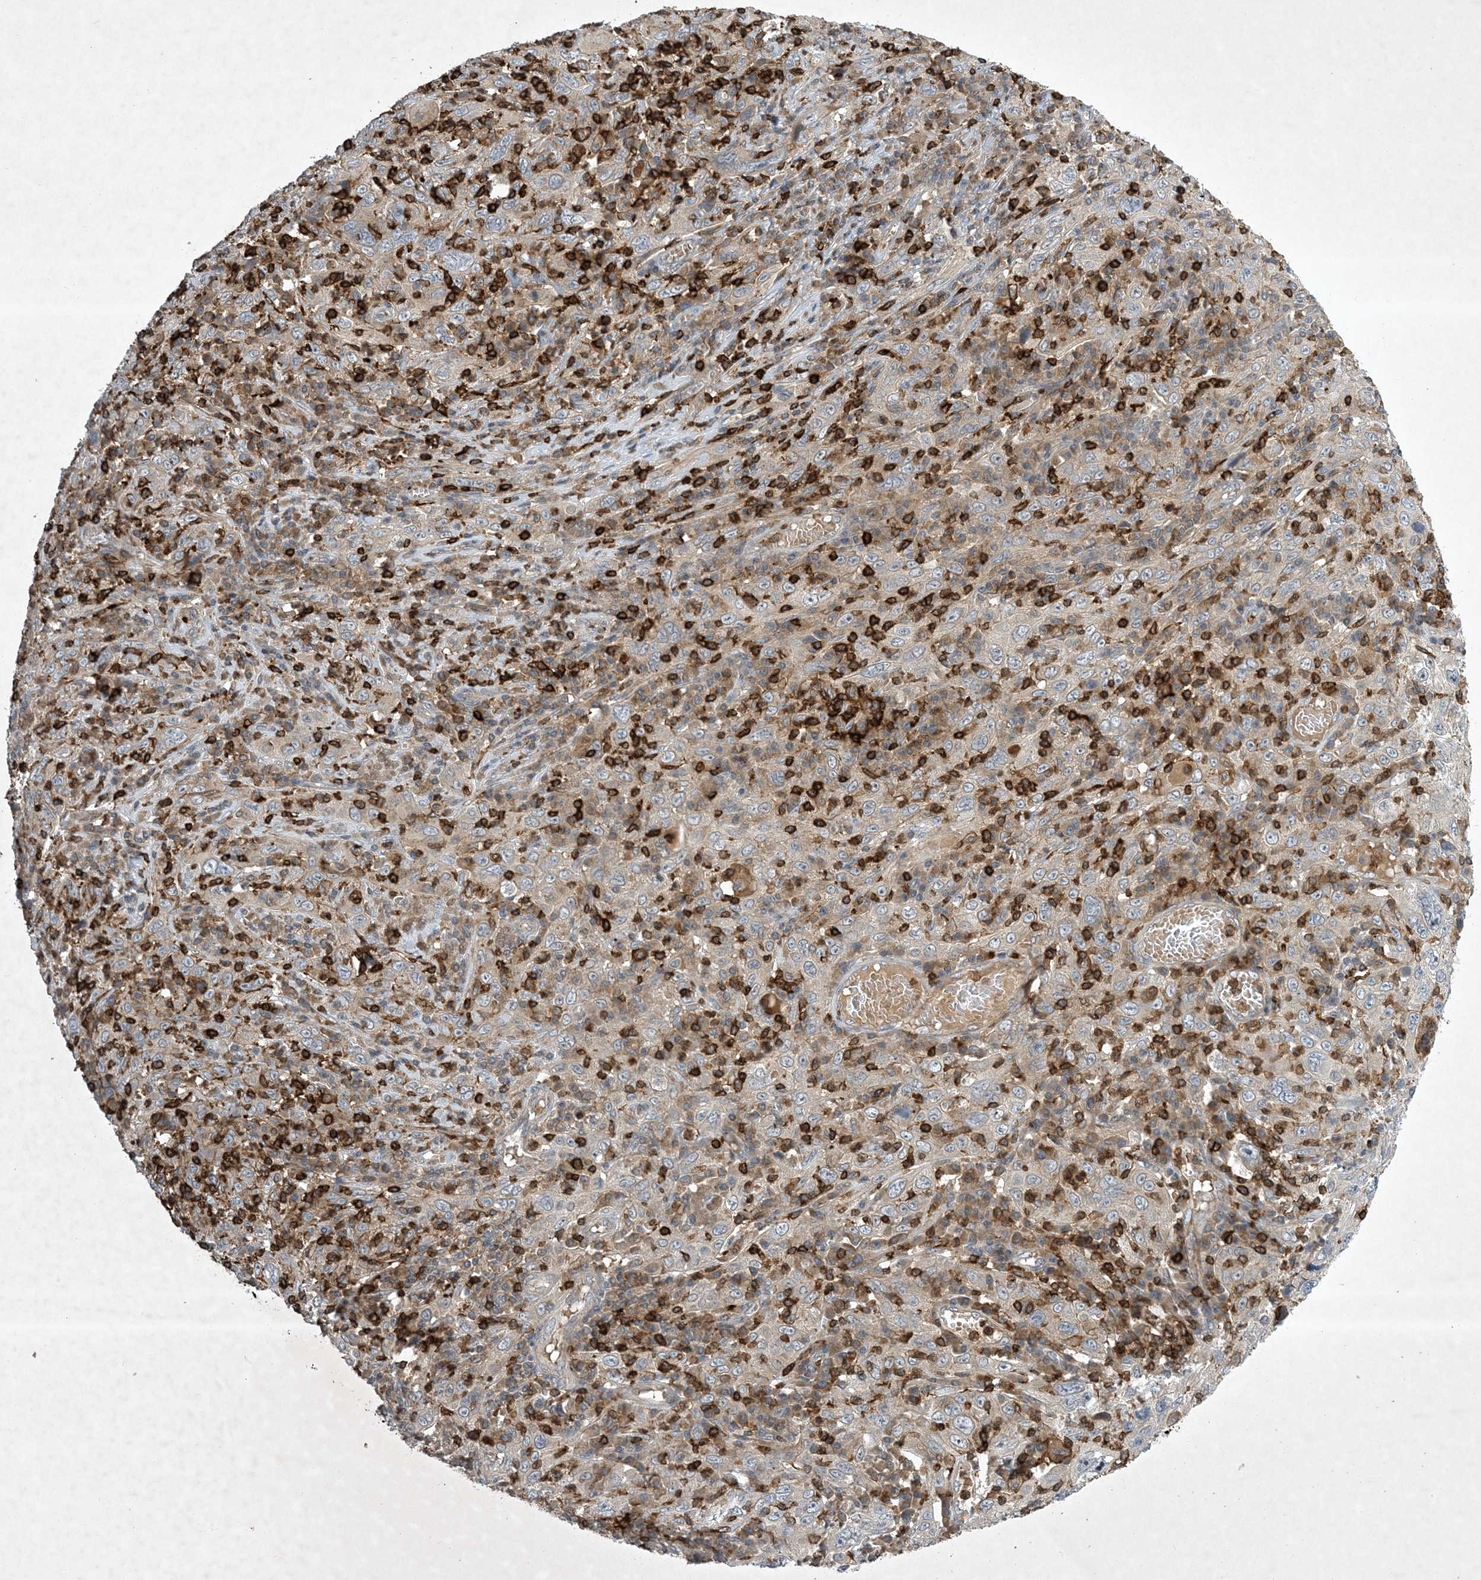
{"staining": {"intensity": "weak", "quantity": "<25%", "location": "cytoplasmic/membranous"}, "tissue": "cervical cancer", "cell_type": "Tumor cells", "image_type": "cancer", "snomed": [{"axis": "morphology", "description": "Squamous cell carcinoma, NOS"}, {"axis": "topography", "description": "Cervix"}], "caption": "High magnification brightfield microscopy of cervical cancer (squamous cell carcinoma) stained with DAB (3,3'-diaminobenzidine) (brown) and counterstained with hematoxylin (blue): tumor cells show no significant expression.", "gene": "AK9", "patient": {"sex": "female", "age": 46}}